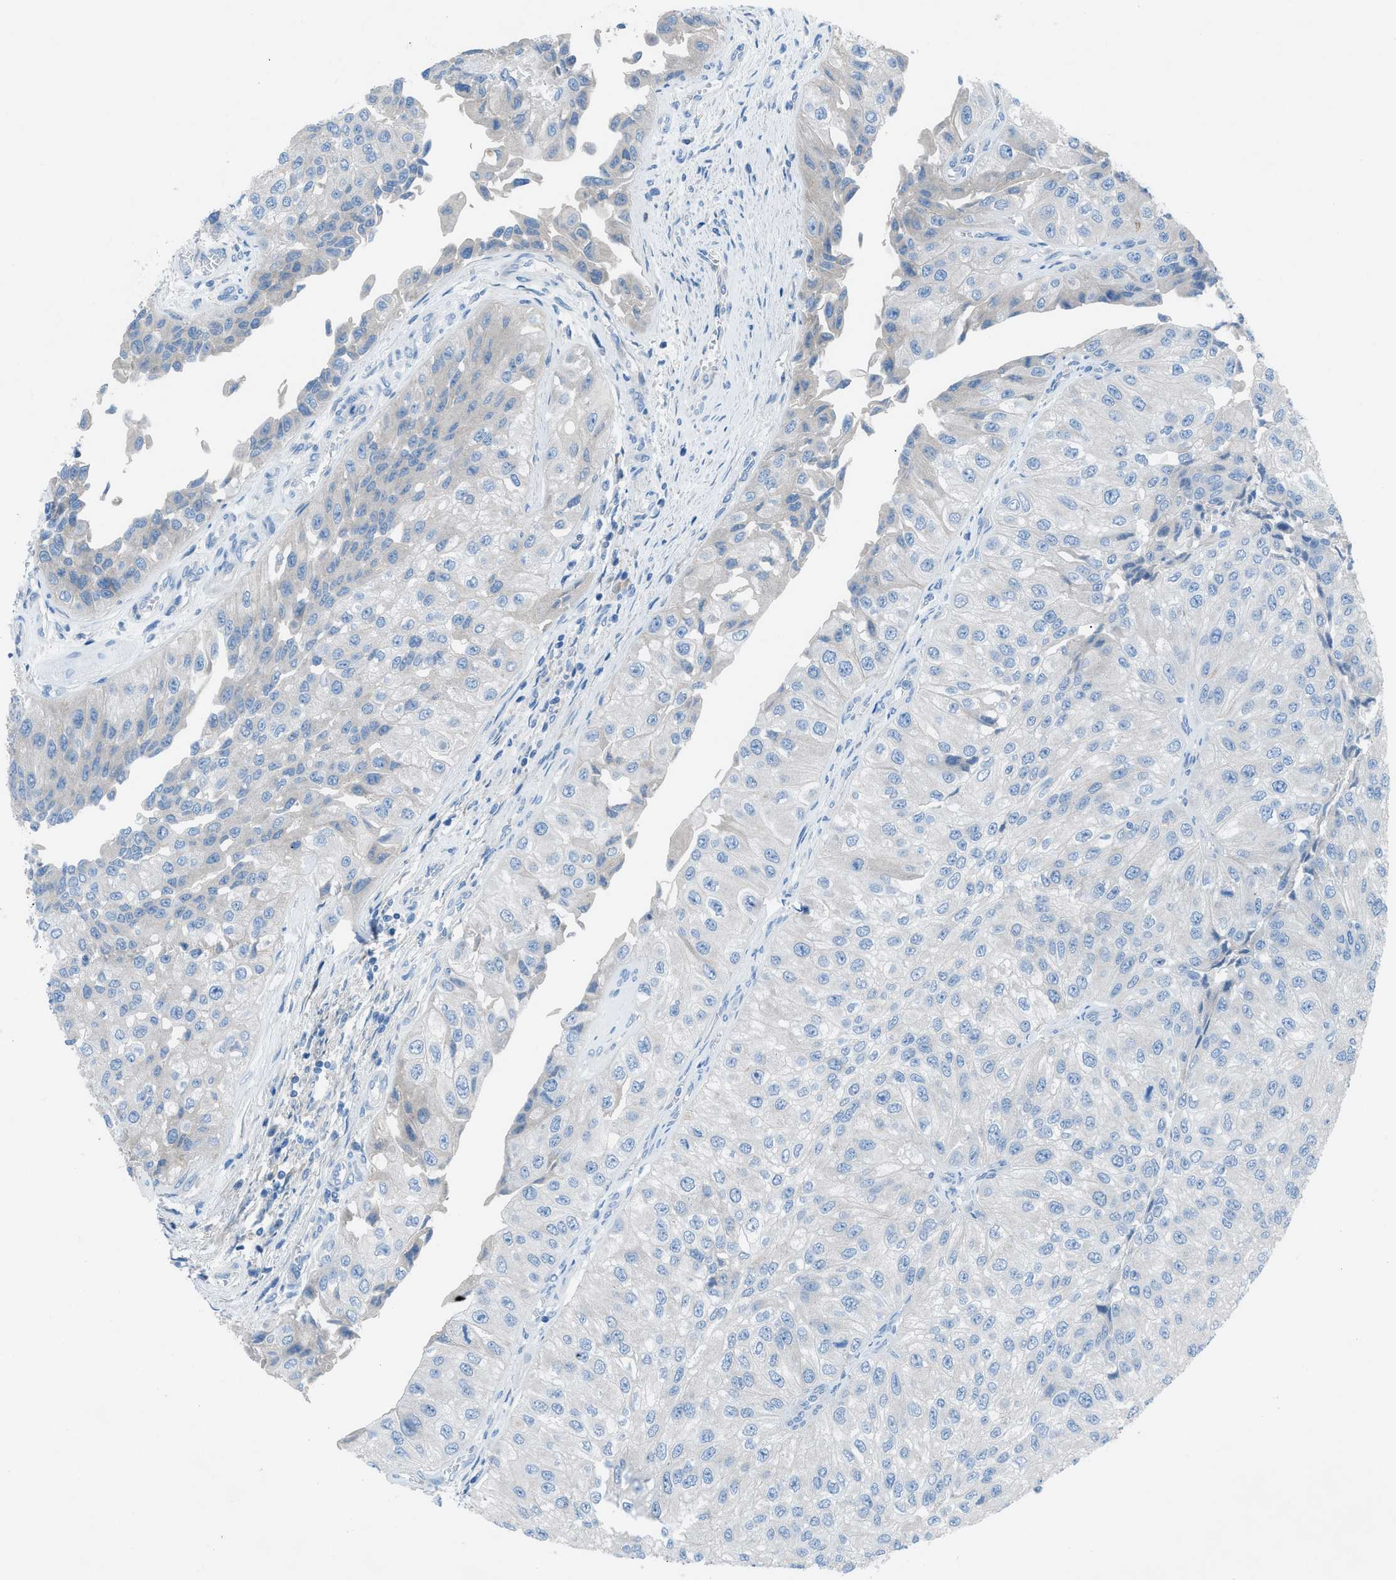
{"staining": {"intensity": "negative", "quantity": "none", "location": "none"}, "tissue": "urothelial cancer", "cell_type": "Tumor cells", "image_type": "cancer", "snomed": [{"axis": "morphology", "description": "Urothelial carcinoma, High grade"}, {"axis": "topography", "description": "Kidney"}, {"axis": "topography", "description": "Urinary bladder"}], "caption": "Immunohistochemistry of human urothelial carcinoma (high-grade) demonstrates no staining in tumor cells. Brightfield microscopy of immunohistochemistry (IHC) stained with DAB (brown) and hematoxylin (blue), captured at high magnification.", "gene": "C5AR2", "patient": {"sex": "male", "age": 77}}